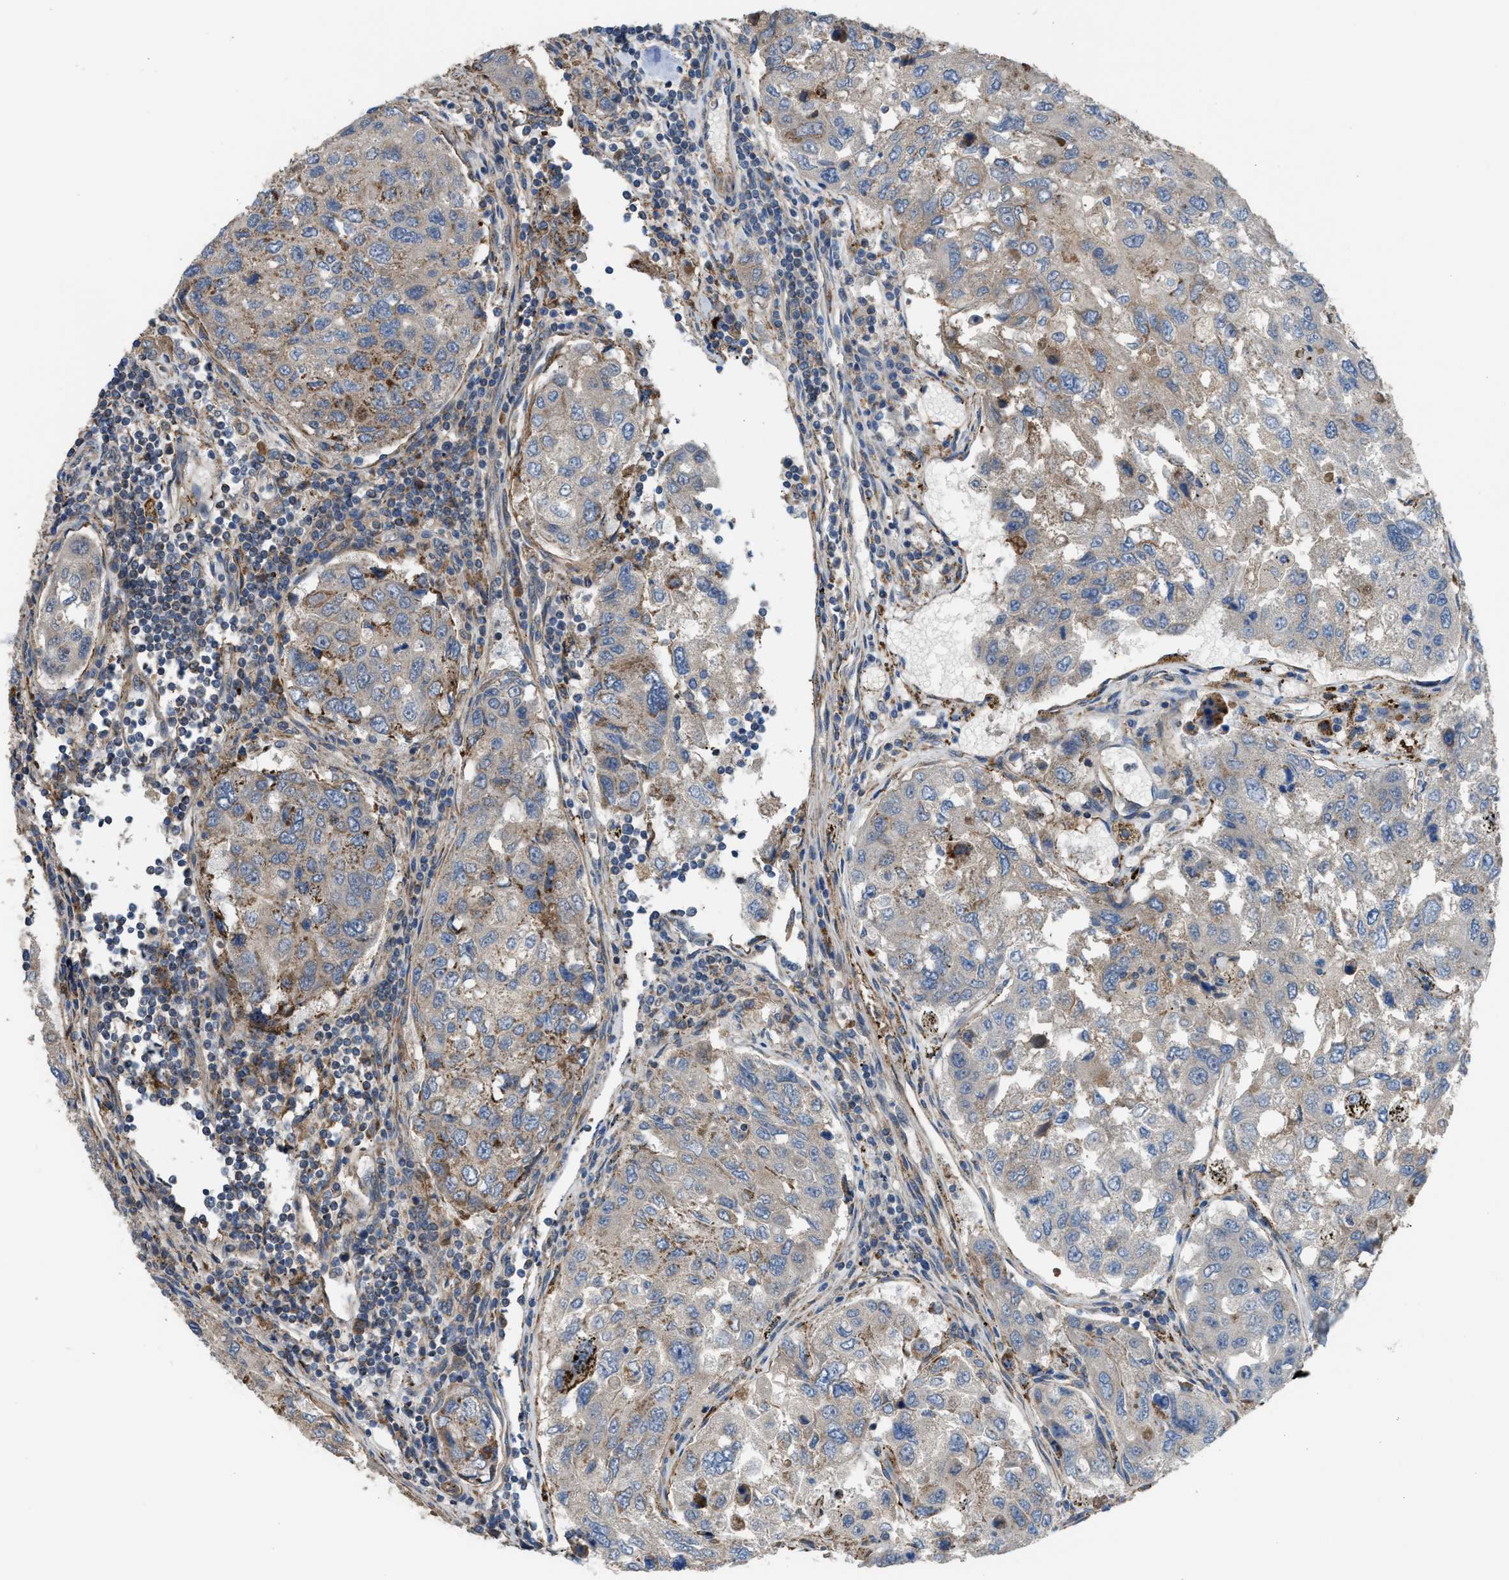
{"staining": {"intensity": "moderate", "quantity": "<25%", "location": "cytoplasmic/membranous"}, "tissue": "urothelial cancer", "cell_type": "Tumor cells", "image_type": "cancer", "snomed": [{"axis": "morphology", "description": "Urothelial carcinoma, High grade"}, {"axis": "topography", "description": "Lymph node"}, {"axis": "topography", "description": "Urinary bladder"}], "caption": "Urothelial cancer was stained to show a protein in brown. There is low levels of moderate cytoplasmic/membranous staining in about <25% of tumor cells.", "gene": "SLC10A3", "patient": {"sex": "male", "age": 51}}